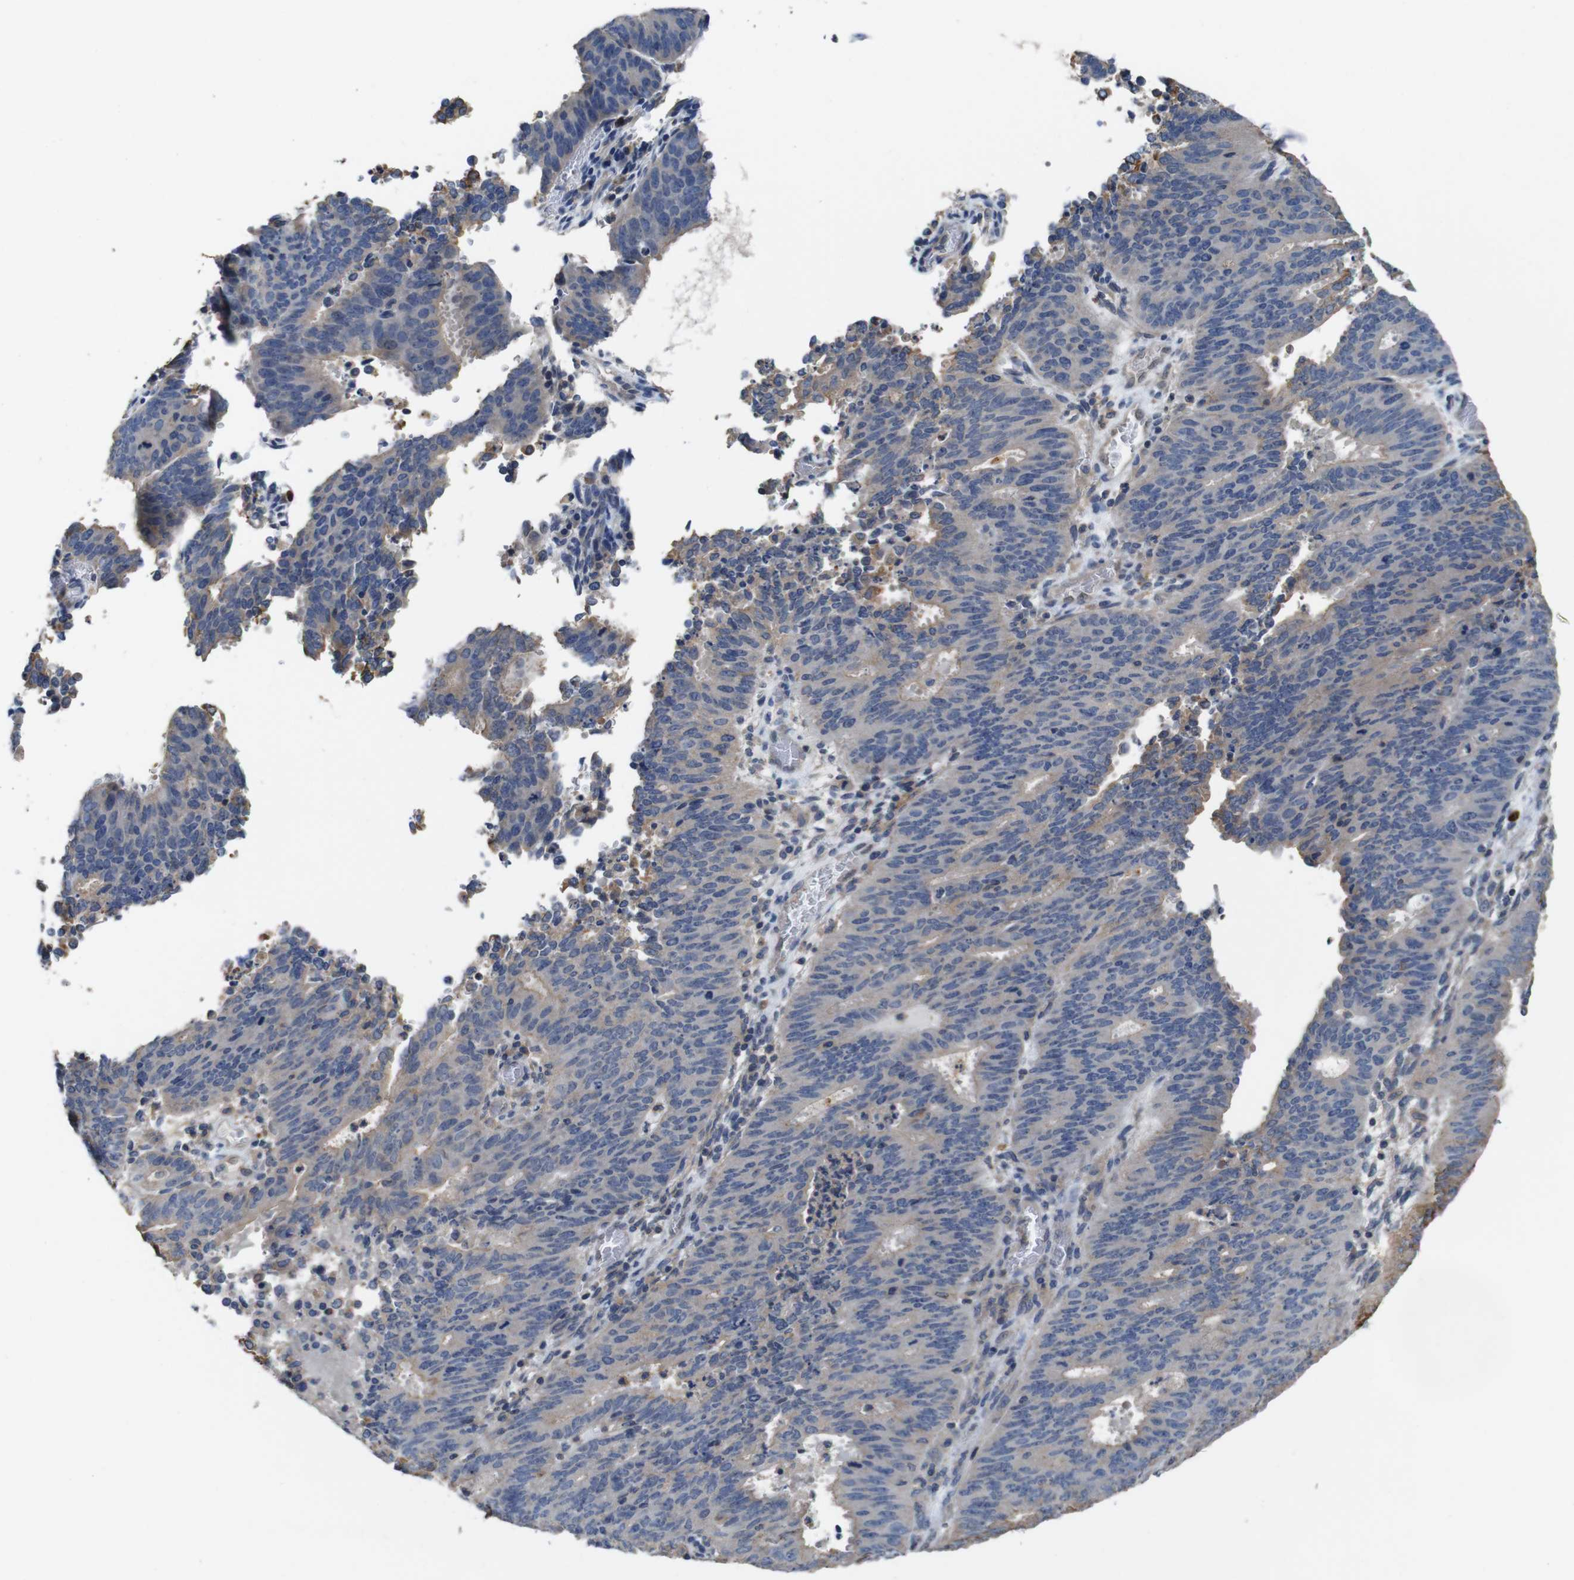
{"staining": {"intensity": "moderate", "quantity": ">75%", "location": "cytoplasmic/membranous"}, "tissue": "cervical cancer", "cell_type": "Tumor cells", "image_type": "cancer", "snomed": [{"axis": "morphology", "description": "Adenocarcinoma, NOS"}, {"axis": "topography", "description": "Cervix"}], "caption": "Cervical cancer was stained to show a protein in brown. There is medium levels of moderate cytoplasmic/membranous positivity in about >75% of tumor cells. (DAB IHC, brown staining for protein, blue staining for nuclei).", "gene": "GLIPR1", "patient": {"sex": "female", "age": 44}}